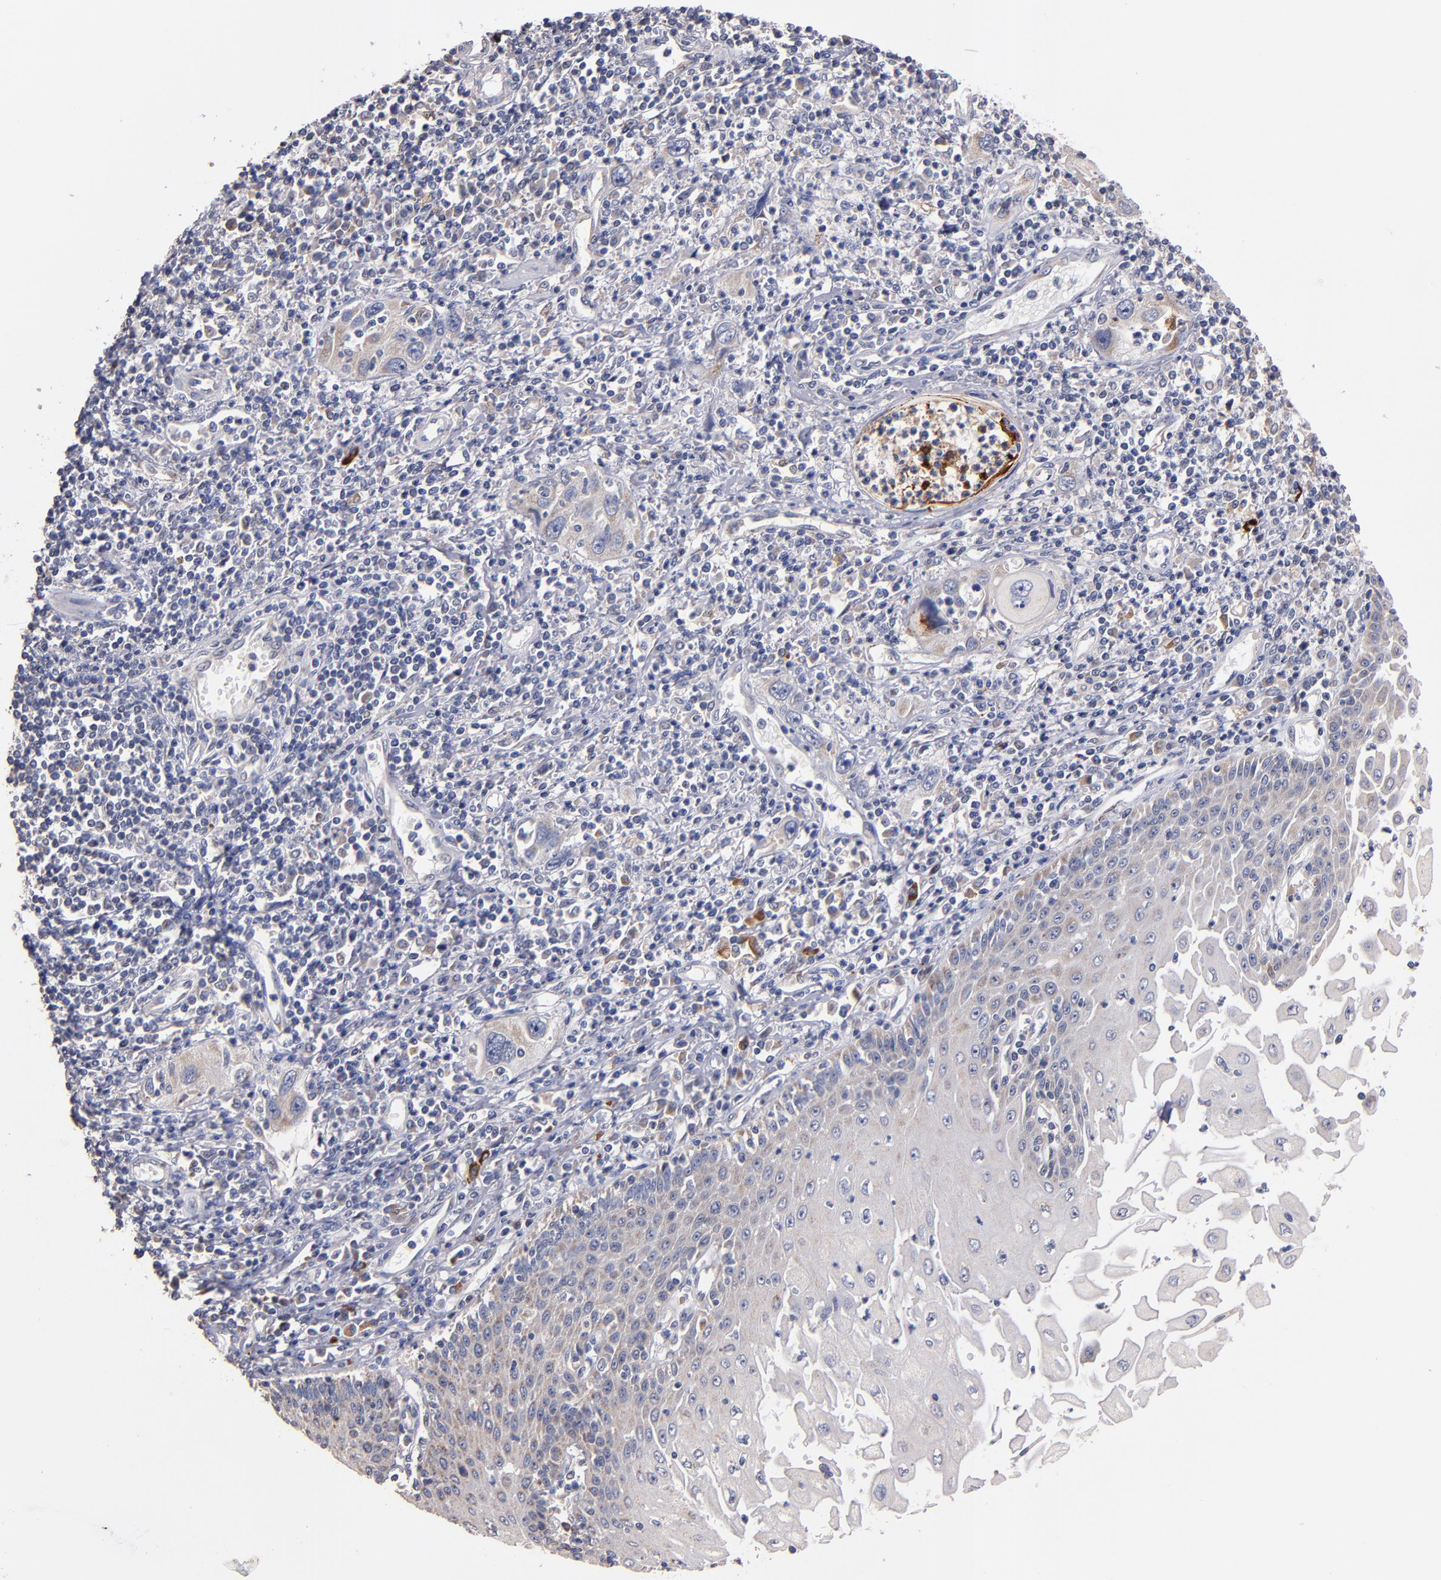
{"staining": {"intensity": "weak", "quantity": "<25%", "location": "cytoplasmic/membranous"}, "tissue": "esophagus", "cell_type": "Squamous epithelial cells", "image_type": "normal", "snomed": [{"axis": "morphology", "description": "Normal tissue, NOS"}, {"axis": "topography", "description": "Esophagus"}], "caption": "High magnification brightfield microscopy of unremarkable esophagus stained with DAB (brown) and counterstained with hematoxylin (blue): squamous epithelial cells show no significant expression. (DAB immunohistochemistry (IHC), high magnification).", "gene": "DIABLO", "patient": {"sex": "male", "age": 65}}